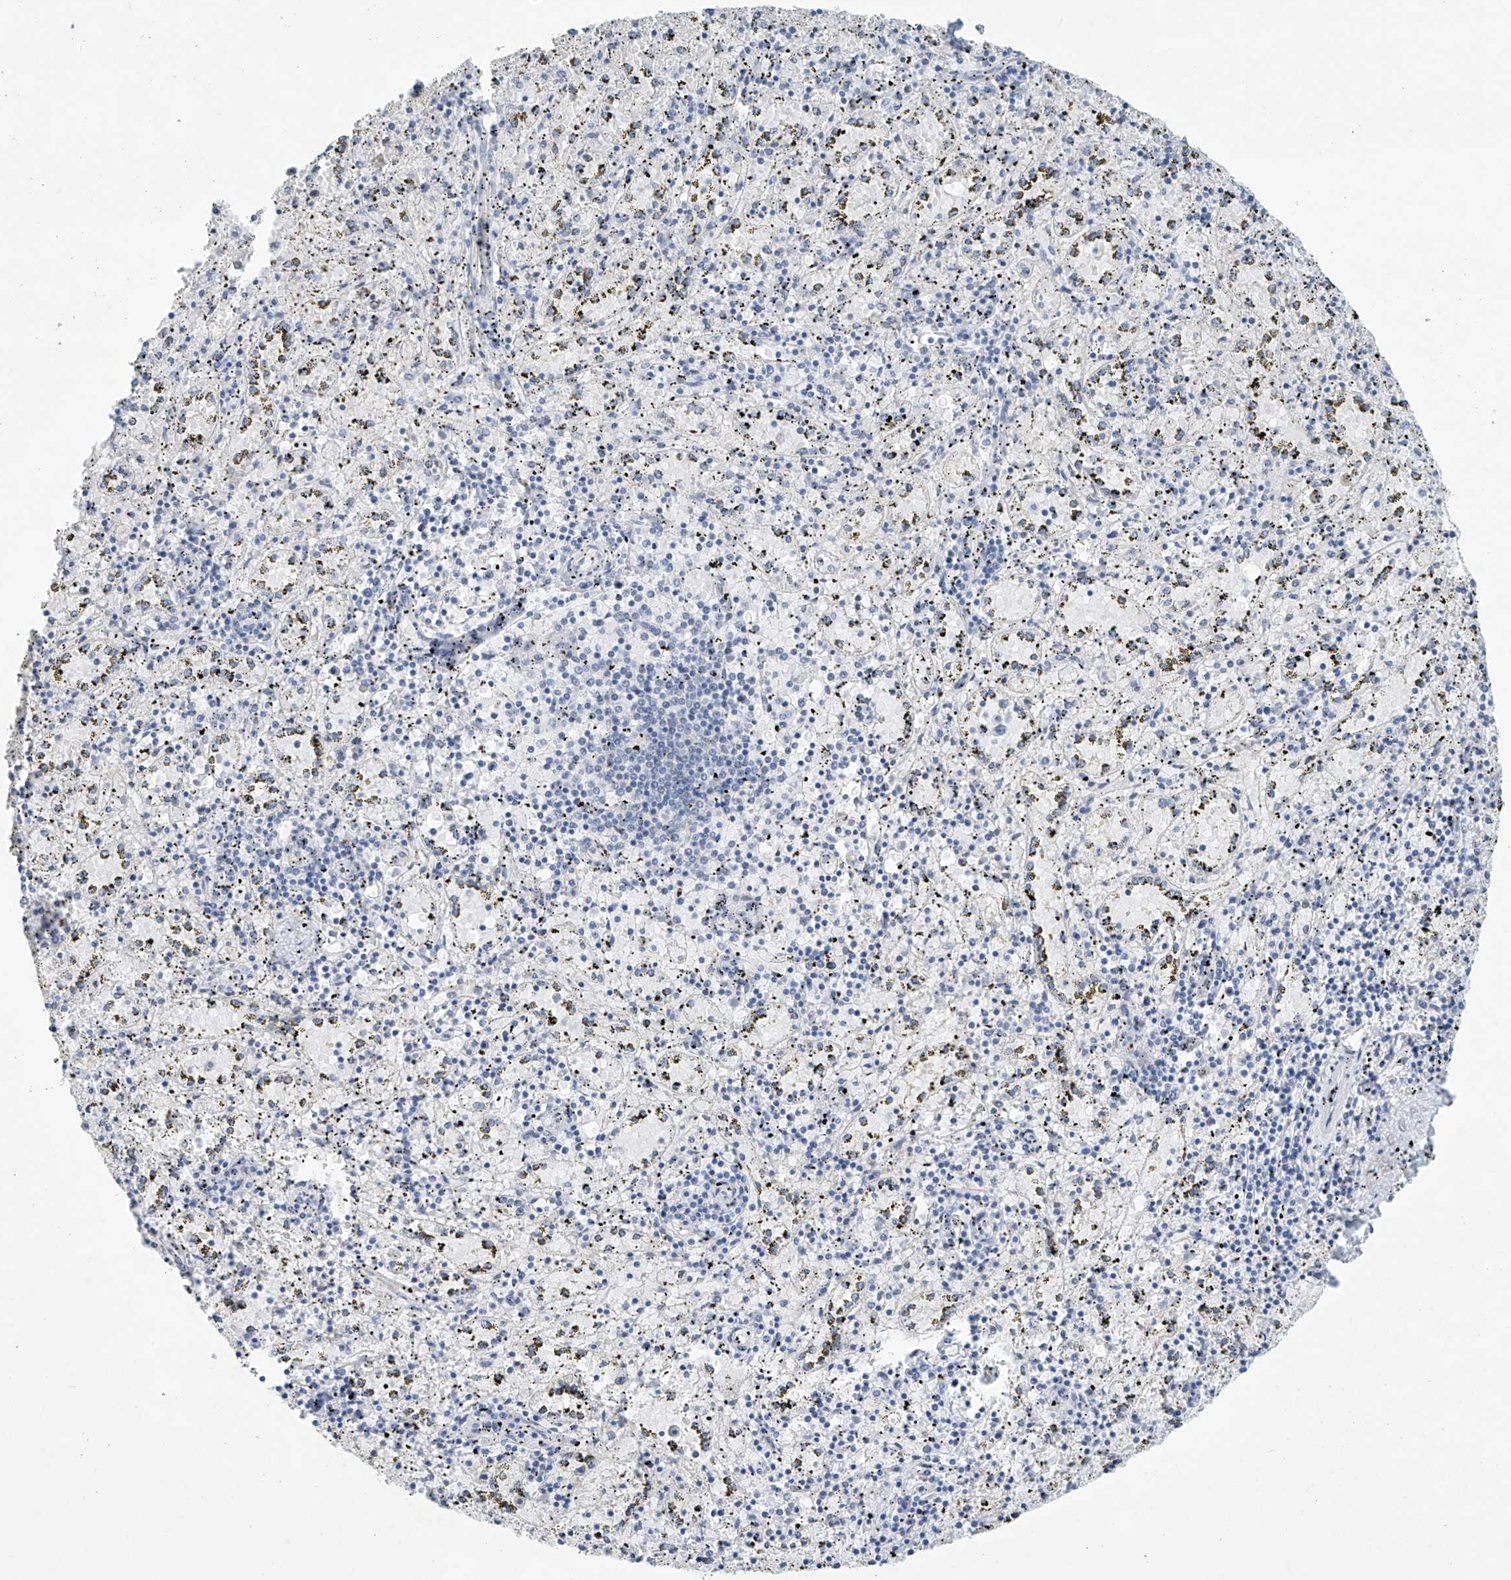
{"staining": {"intensity": "negative", "quantity": "none", "location": "none"}, "tissue": "spleen", "cell_type": "Cells in red pulp", "image_type": "normal", "snomed": [{"axis": "morphology", "description": "Normal tissue, NOS"}, {"axis": "topography", "description": "Spleen"}], "caption": "This is a histopathology image of immunohistochemistry staining of unremarkable spleen, which shows no positivity in cells in red pulp. The staining is performed using DAB brown chromogen with nuclei counter-stained in using hematoxylin.", "gene": "SLC35A5", "patient": {"sex": "male", "age": 11}}